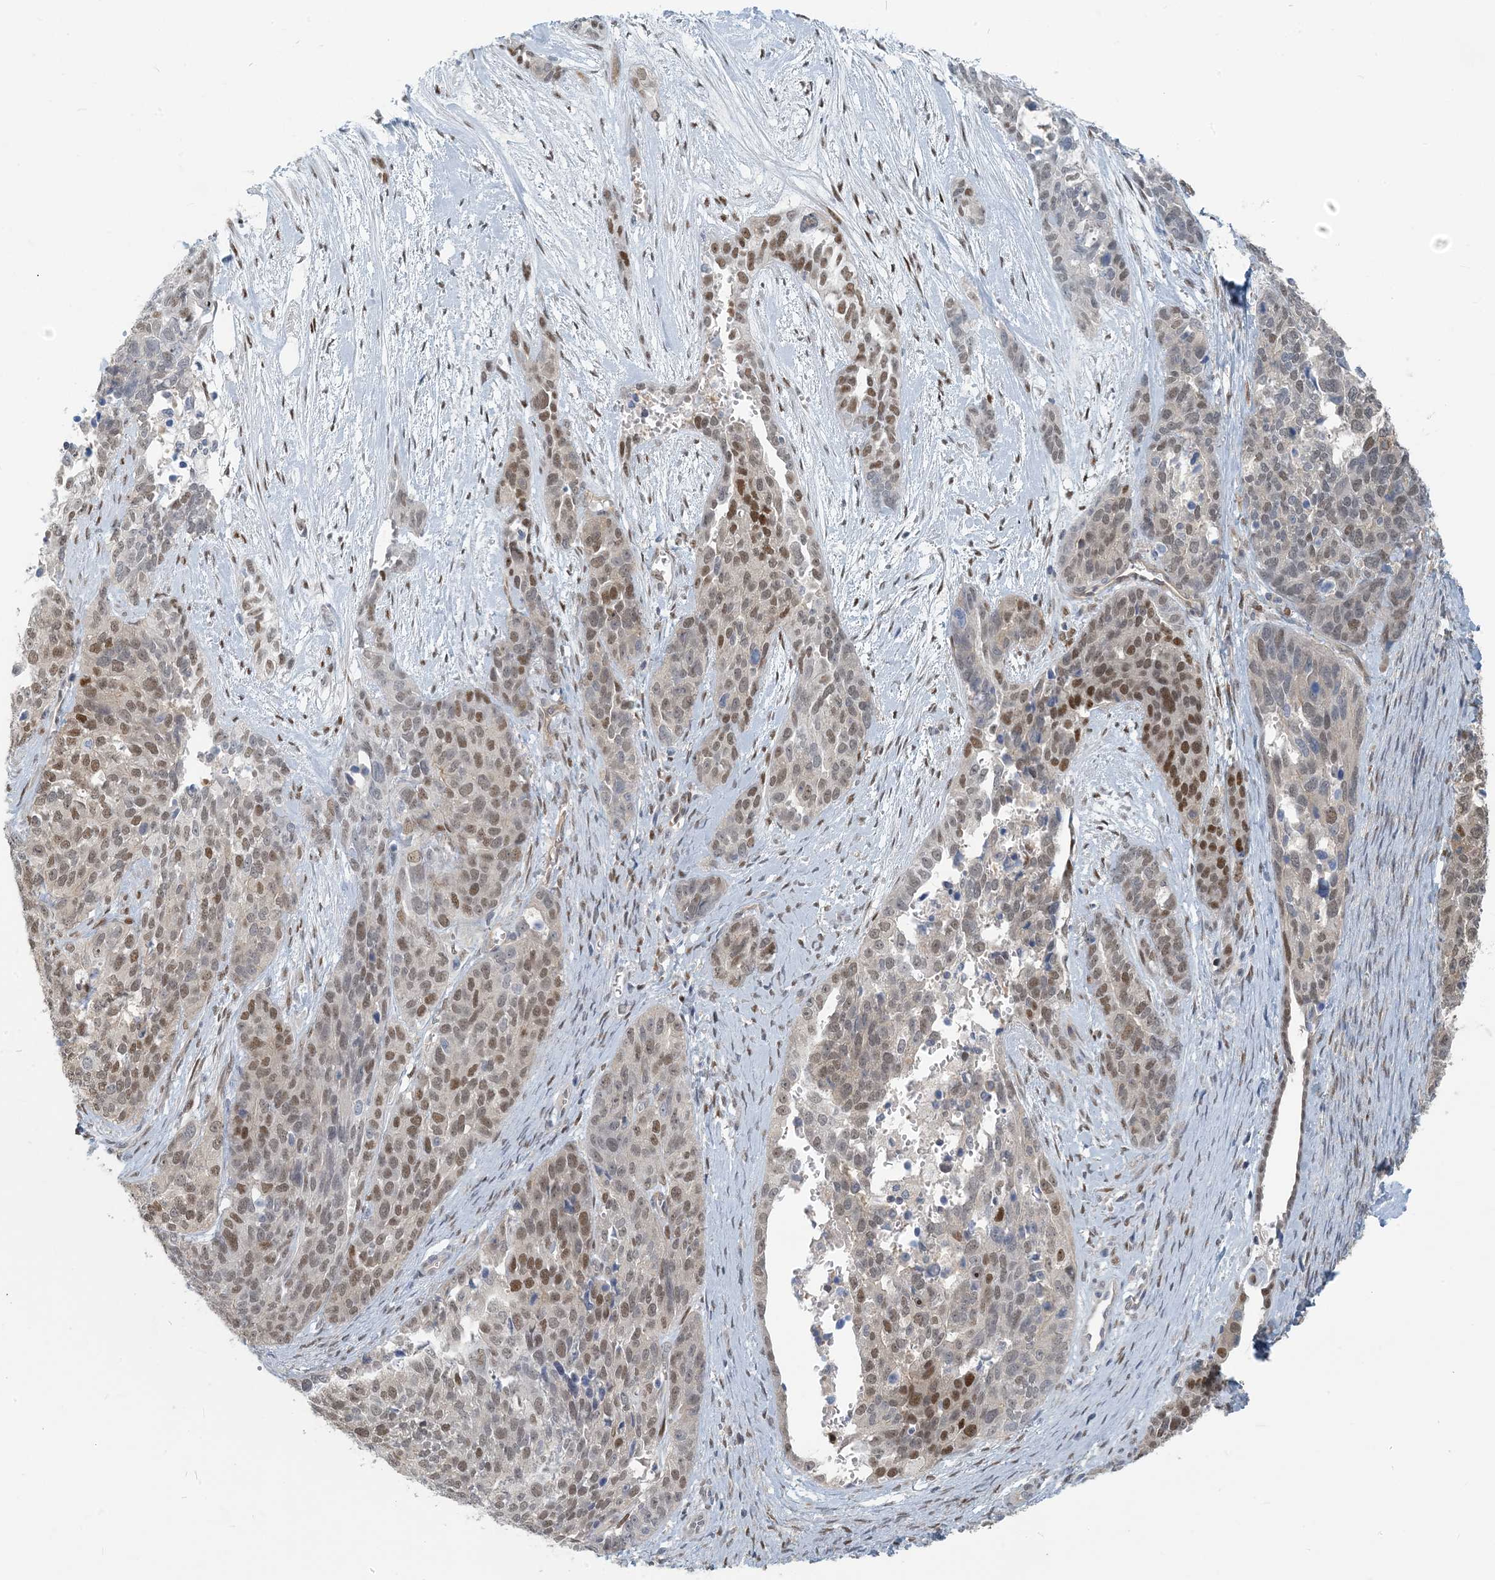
{"staining": {"intensity": "moderate", "quantity": ">75%", "location": "nuclear"}, "tissue": "ovarian cancer", "cell_type": "Tumor cells", "image_type": "cancer", "snomed": [{"axis": "morphology", "description": "Cystadenocarcinoma, serous, NOS"}, {"axis": "topography", "description": "Ovary"}], "caption": "High-magnification brightfield microscopy of ovarian serous cystadenocarcinoma stained with DAB (3,3'-diaminobenzidine) (brown) and counterstained with hematoxylin (blue). tumor cells exhibit moderate nuclear staining is seen in about>75% of cells.", "gene": "ZC3H12A", "patient": {"sex": "female", "age": 44}}